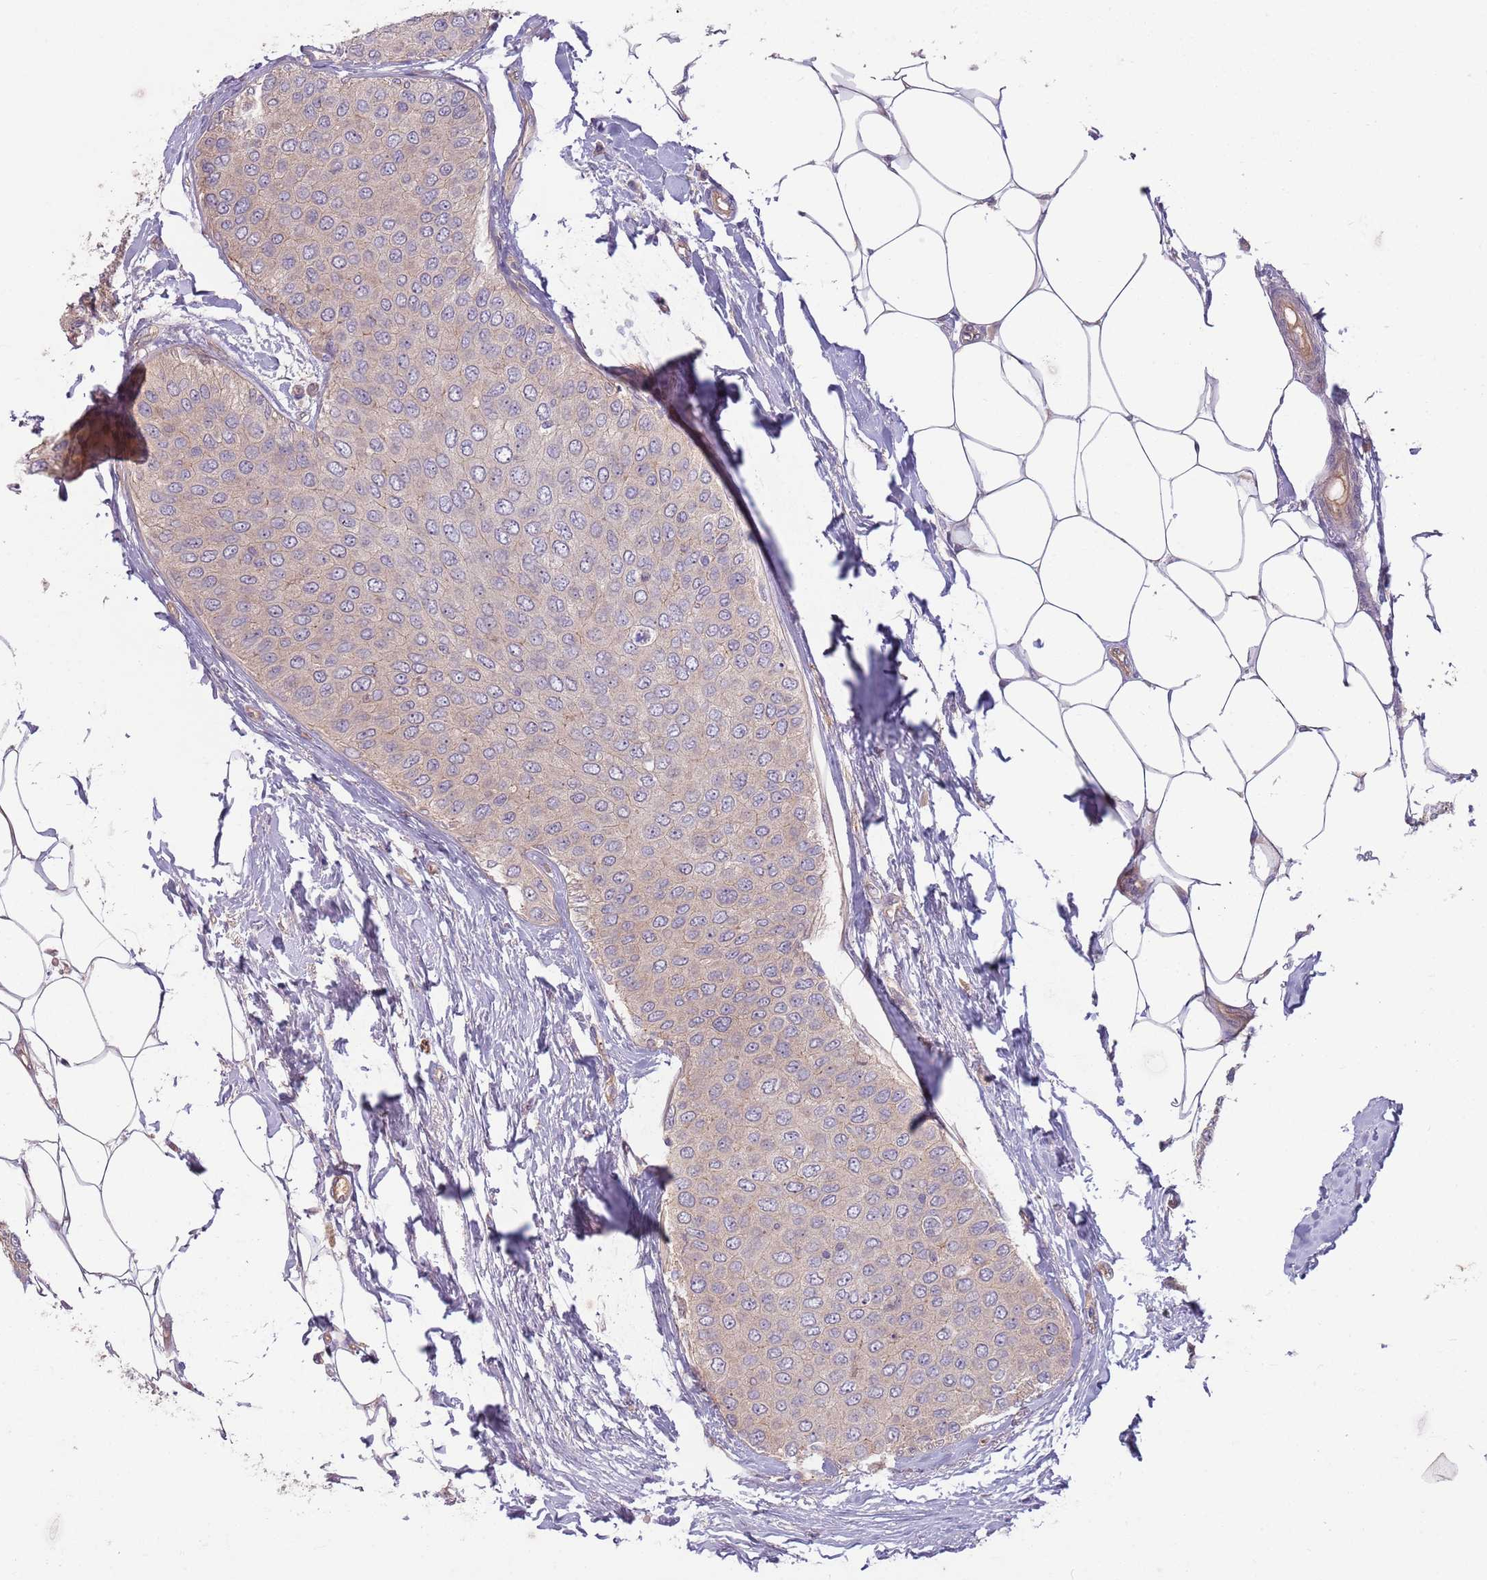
{"staining": {"intensity": "weak", "quantity": "25%-75%", "location": "cytoplasmic/membranous"}, "tissue": "breast cancer", "cell_type": "Tumor cells", "image_type": "cancer", "snomed": [{"axis": "morphology", "description": "Duct carcinoma"}, {"axis": "topography", "description": "Breast"}], "caption": "Breast intraductal carcinoma stained for a protein demonstrates weak cytoplasmic/membranous positivity in tumor cells.", "gene": "SAV1", "patient": {"sex": "female", "age": 72}}